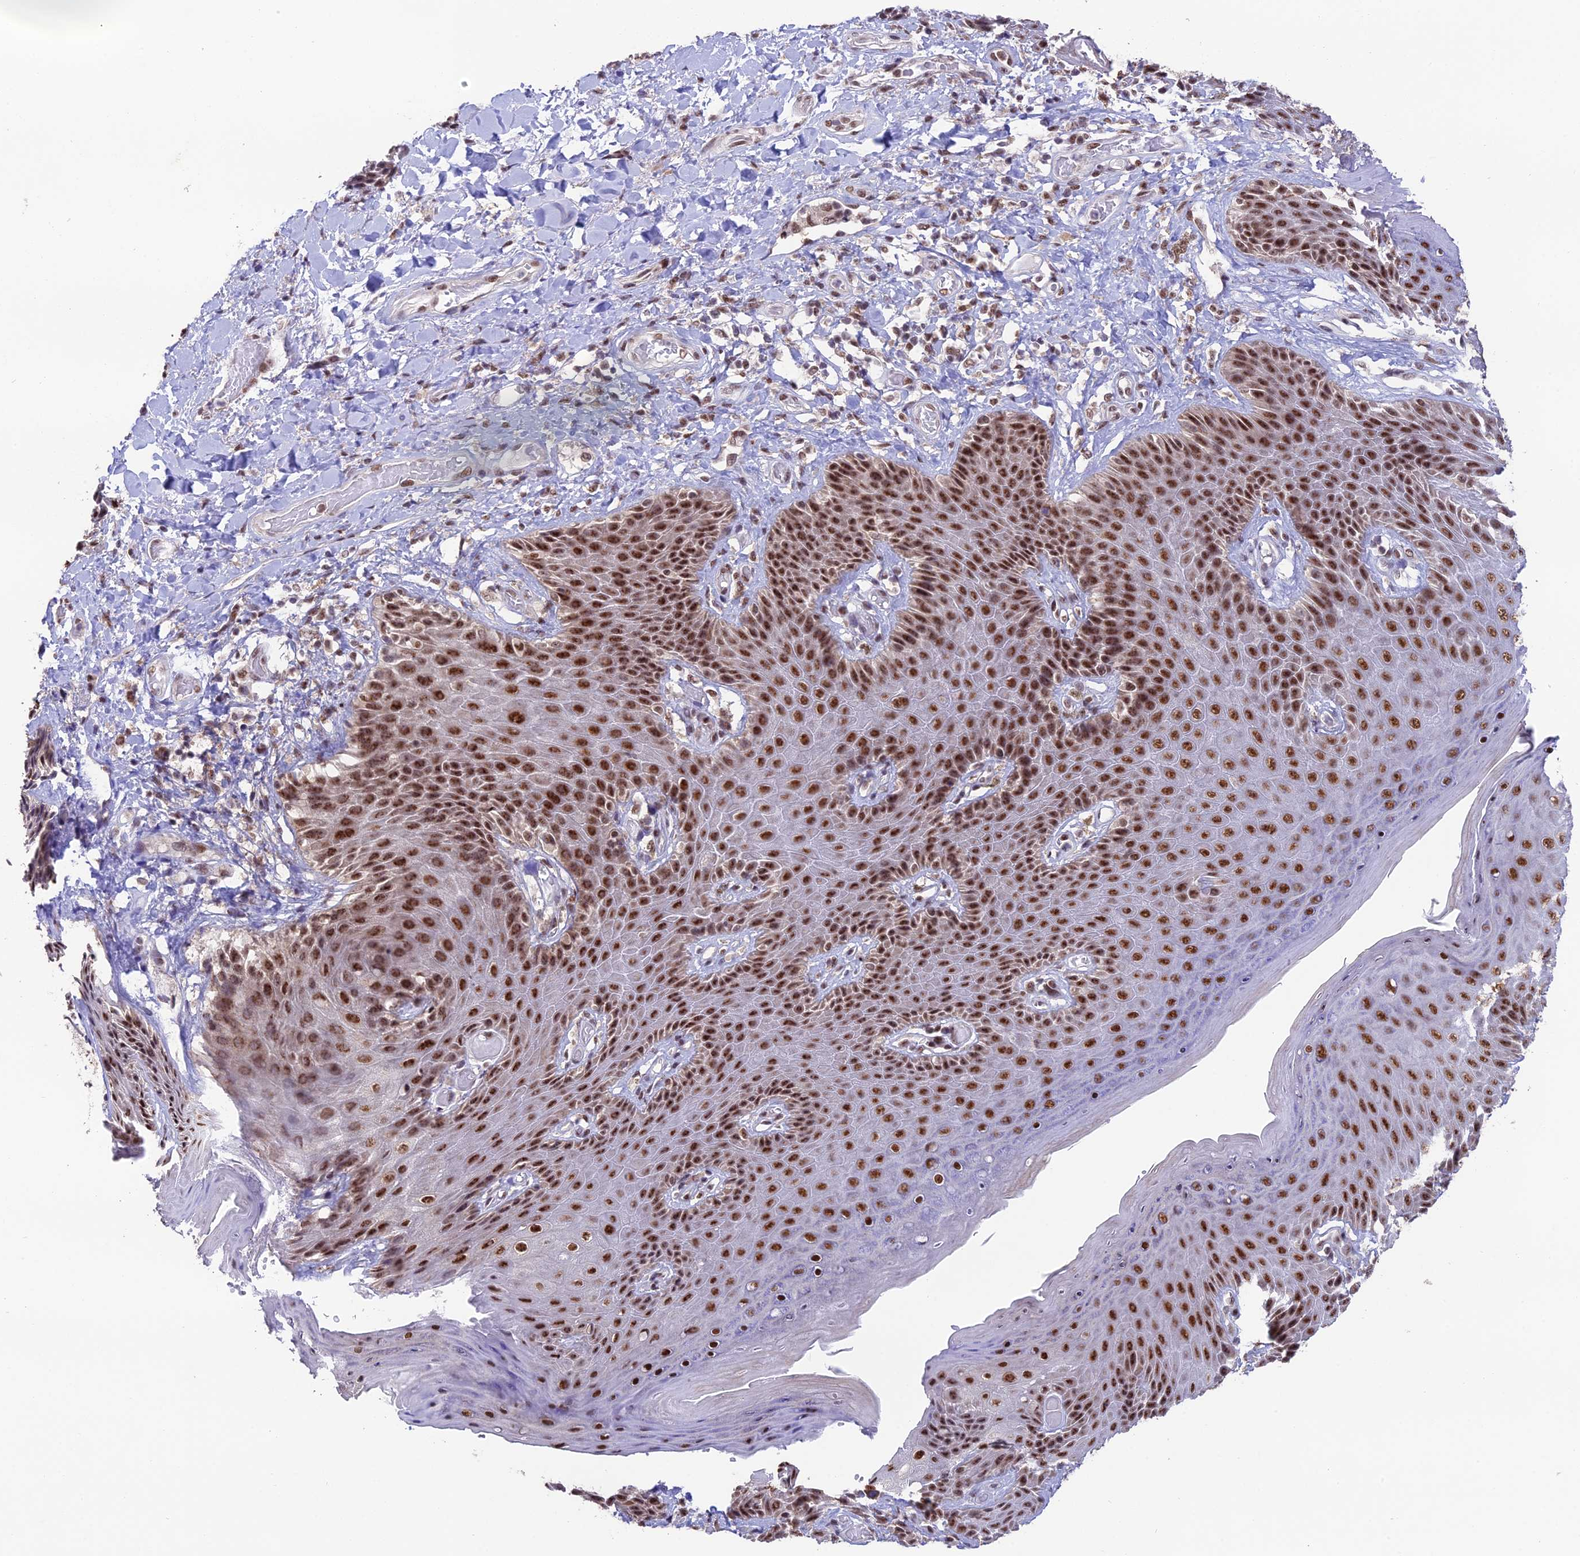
{"staining": {"intensity": "moderate", "quantity": ">75%", "location": "nuclear"}, "tissue": "skin", "cell_type": "Epidermal cells", "image_type": "normal", "snomed": [{"axis": "morphology", "description": "Normal tissue, NOS"}, {"axis": "topography", "description": "Anal"}], "caption": "Brown immunohistochemical staining in benign human skin exhibits moderate nuclear staining in about >75% of epidermal cells.", "gene": "THOC7", "patient": {"sex": "female", "age": 89}}